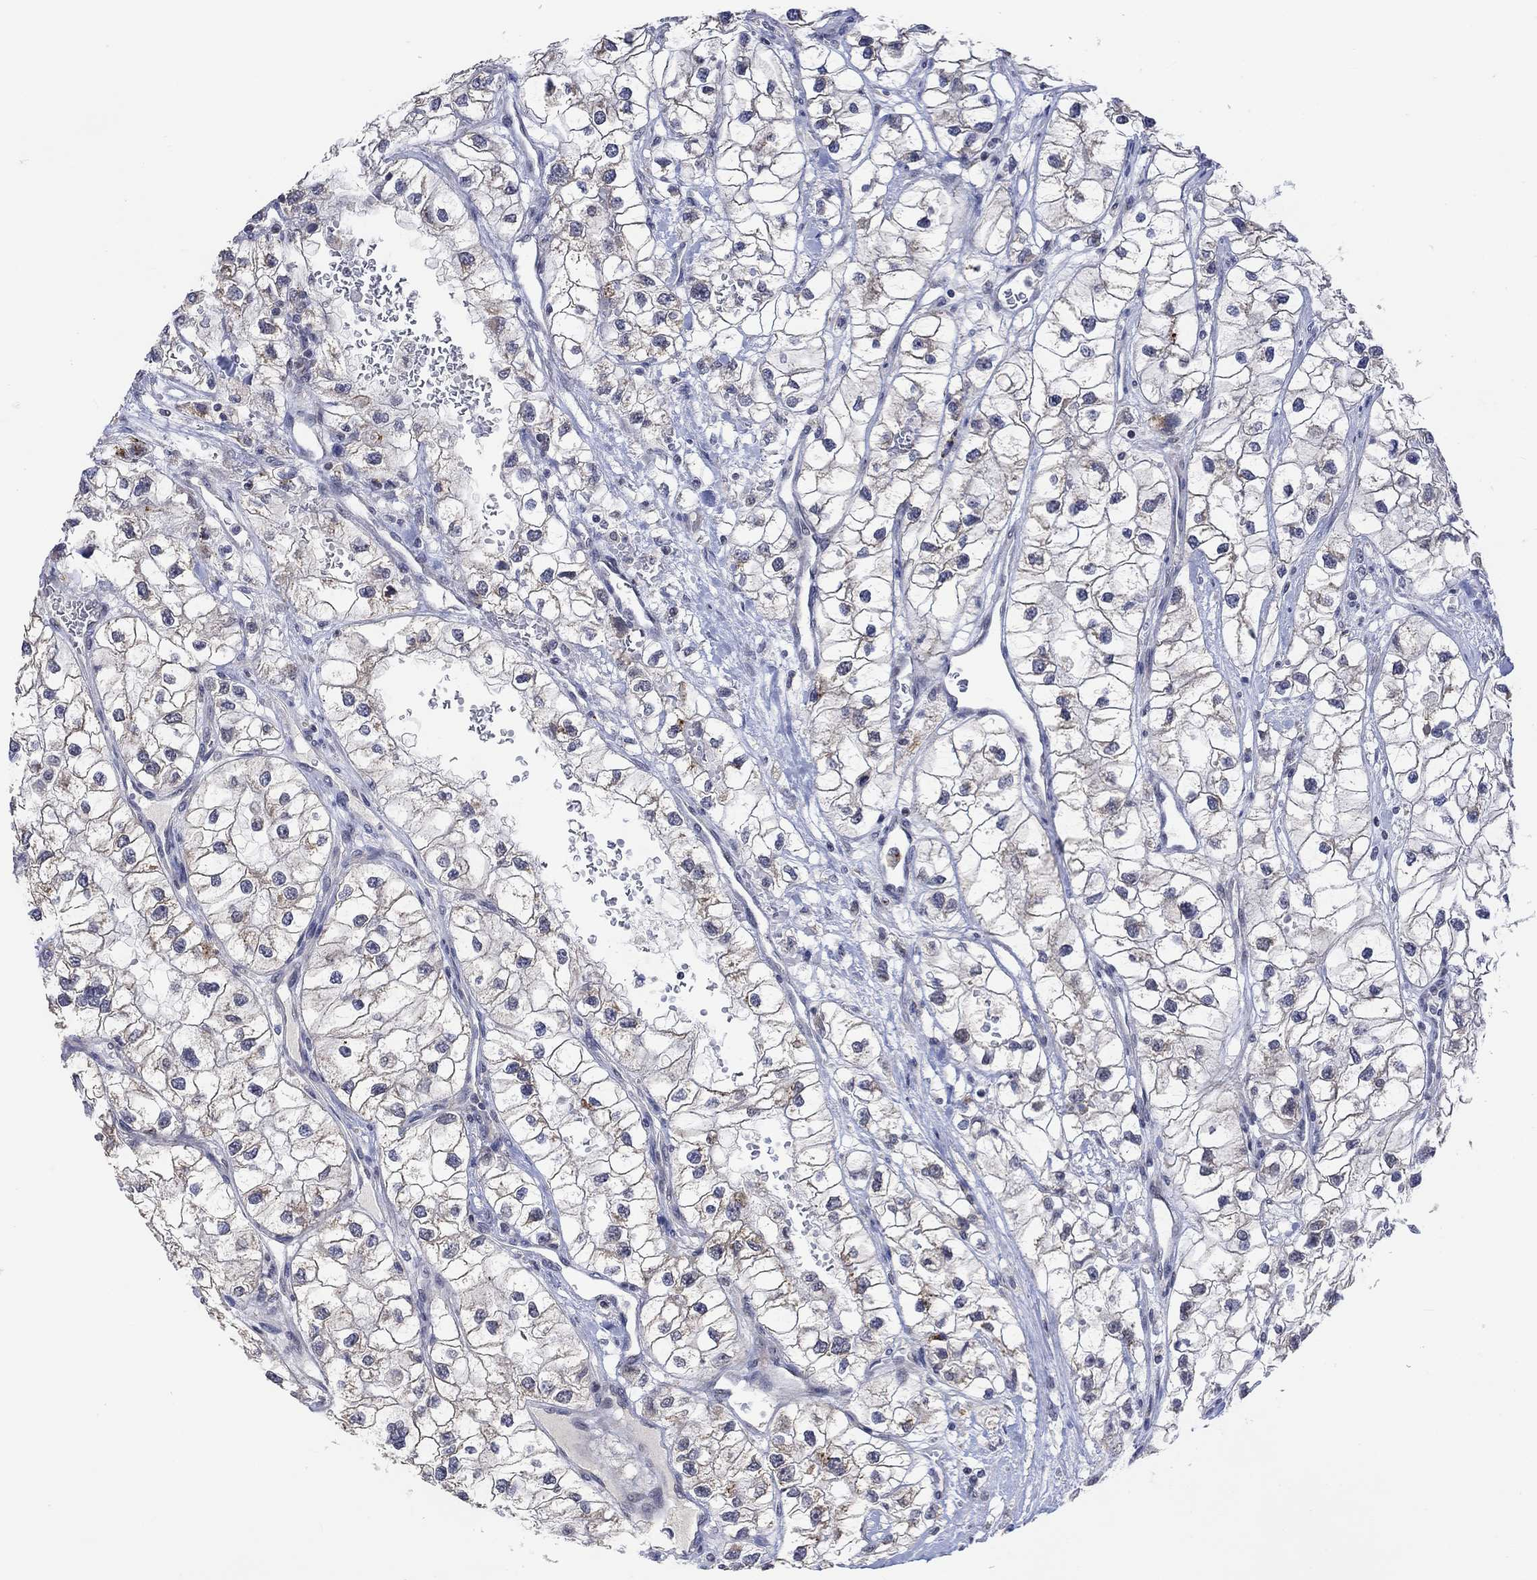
{"staining": {"intensity": "weak", "quantity": "25%-75%", "location": "cytoplasmic/membranous"}, "tissue": "renal cancer", "cell_type": "Tumor cells", "image_type": "cancer", "snomed": [{"axis": "morphology", "description": "Adenocarcinoma, NOS"}, {"axis": "topography", "description": "Kidney"}], "caption": "Tumor cells reveal weak cytoplasmic/membranous expression in approximately 25%-75% of cells in renal adenocarcinoma.", "gene": "SLC48A1", "patient": {"sex": "male", "age": 59}}